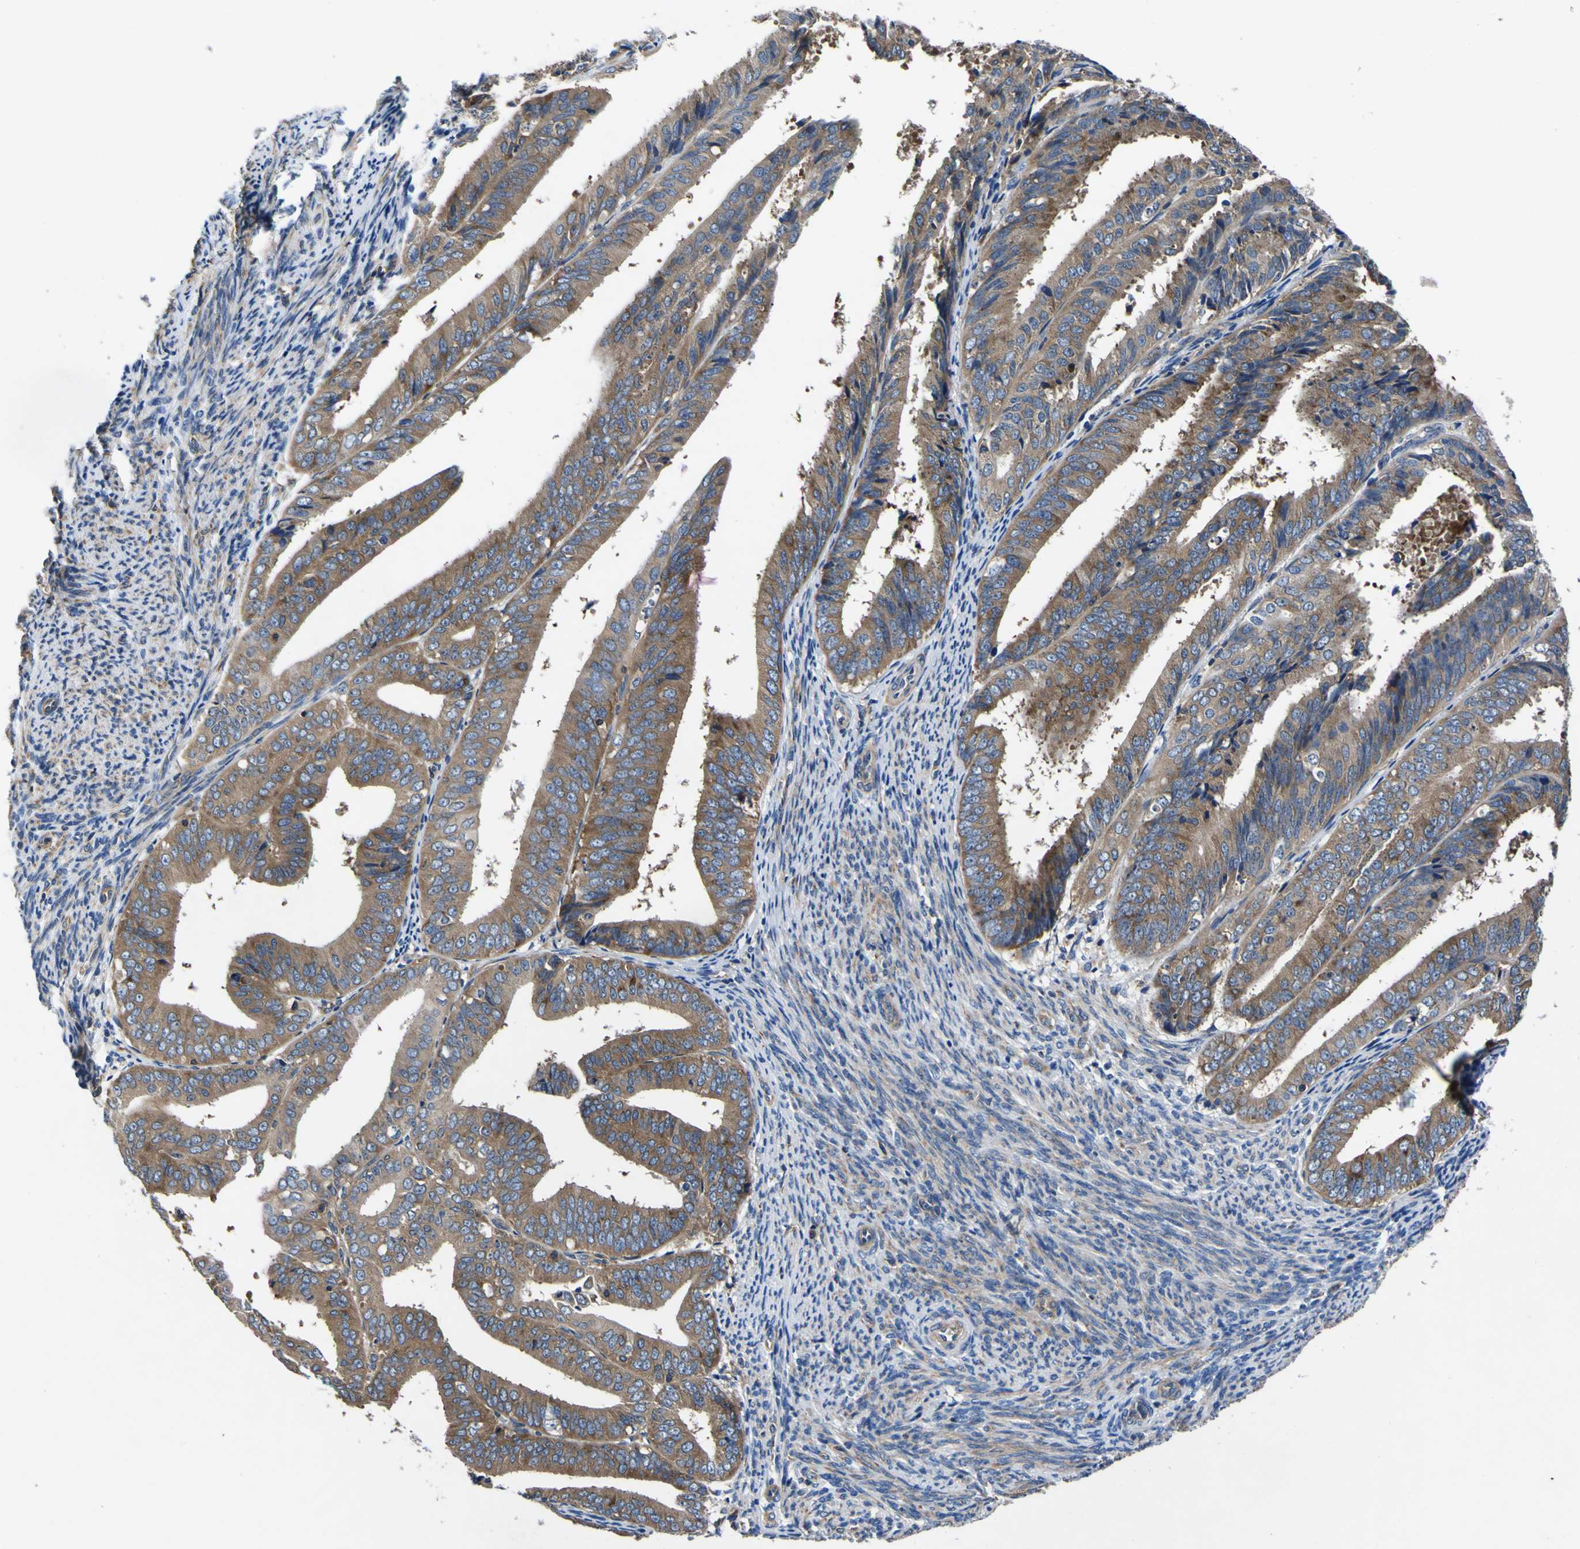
{"staining": {"intensity": "moderate", "quantity": ">75%", "location": "cytoplasmic/membranous"}, "tissue": "endometrial cancer", "cell_type": "Tumor cells", "image_type": "cancer", "snomed": [{"axis": "morphology", "description": "Adenocarcinoma, NOS"}, {"axis": "topography", "description": "Endometrium"}], "caption": "Endometrial cancer was stained to show a protein in brown. There is medium levels of moderate cytoplasmic/membranous expression in approximately >75% of tumor cells.", "gene": "CNR2", "patient": {"sex": "female", "age": 63}}